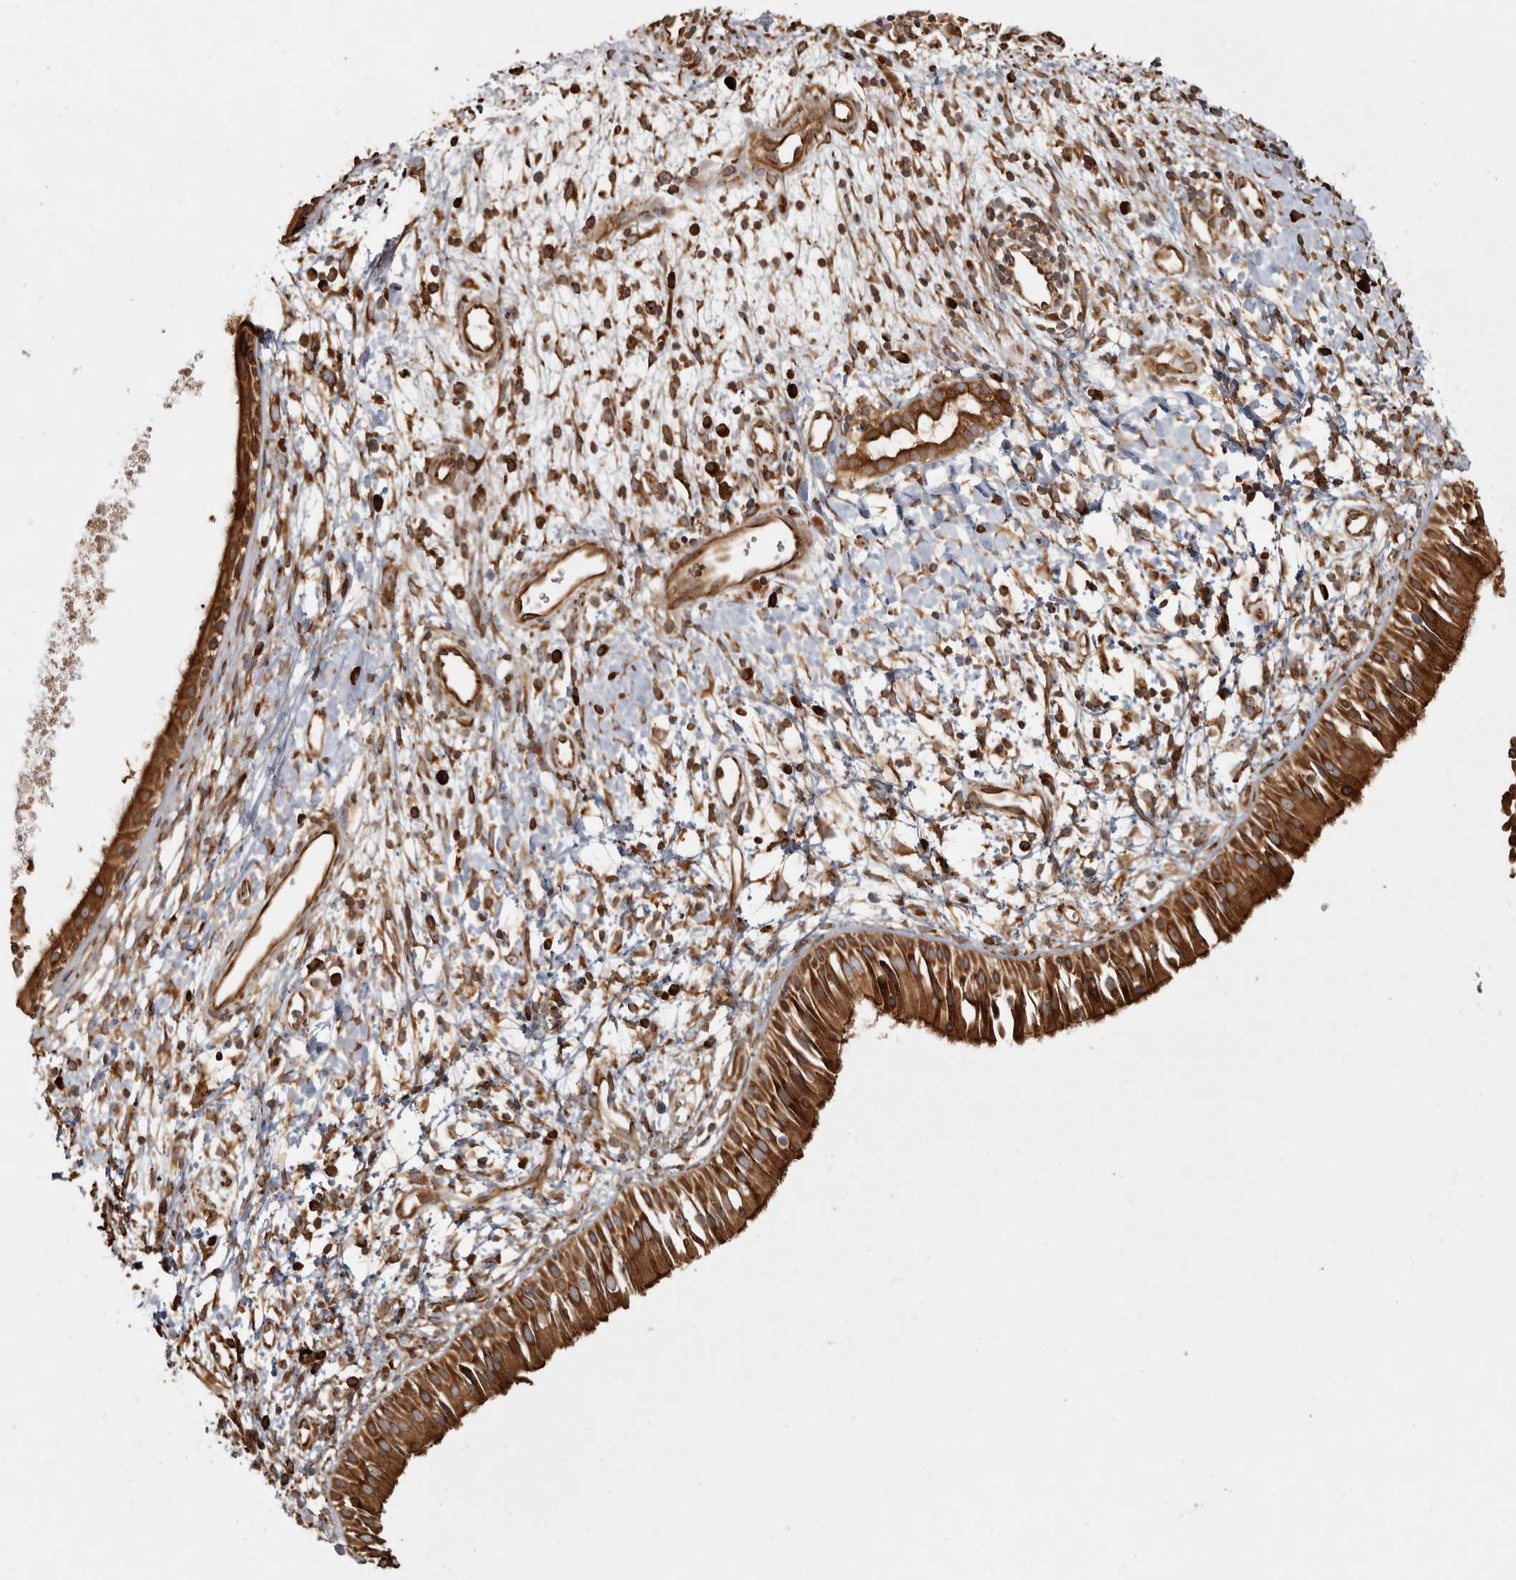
{"staining": {"intensity": "strong", "quantity": ">75%", "location": "cytoplasmic/membranous"}, "tissue": "nasopharynx", "cell_type": "Respiratory epithelial cells", "image_type": "normal", "snomed": [{"axis": "morphology", "description": "Normal tissue, NOS"}, {"axis": "topography", "description": "Nasopharynx"}], "caption": "A high amount of strong cytoplasmic/membranous staining is appreciated in approximately >75% of respiratory epithelial cells in unremarkable nasopharynx. Using DAB (brown) and hematoxylin (blue) stains, captured at high magnification using brightfield microscopy.", "gene": "CAMSAP2", "patient": {"sex": "male", "age": 22}}